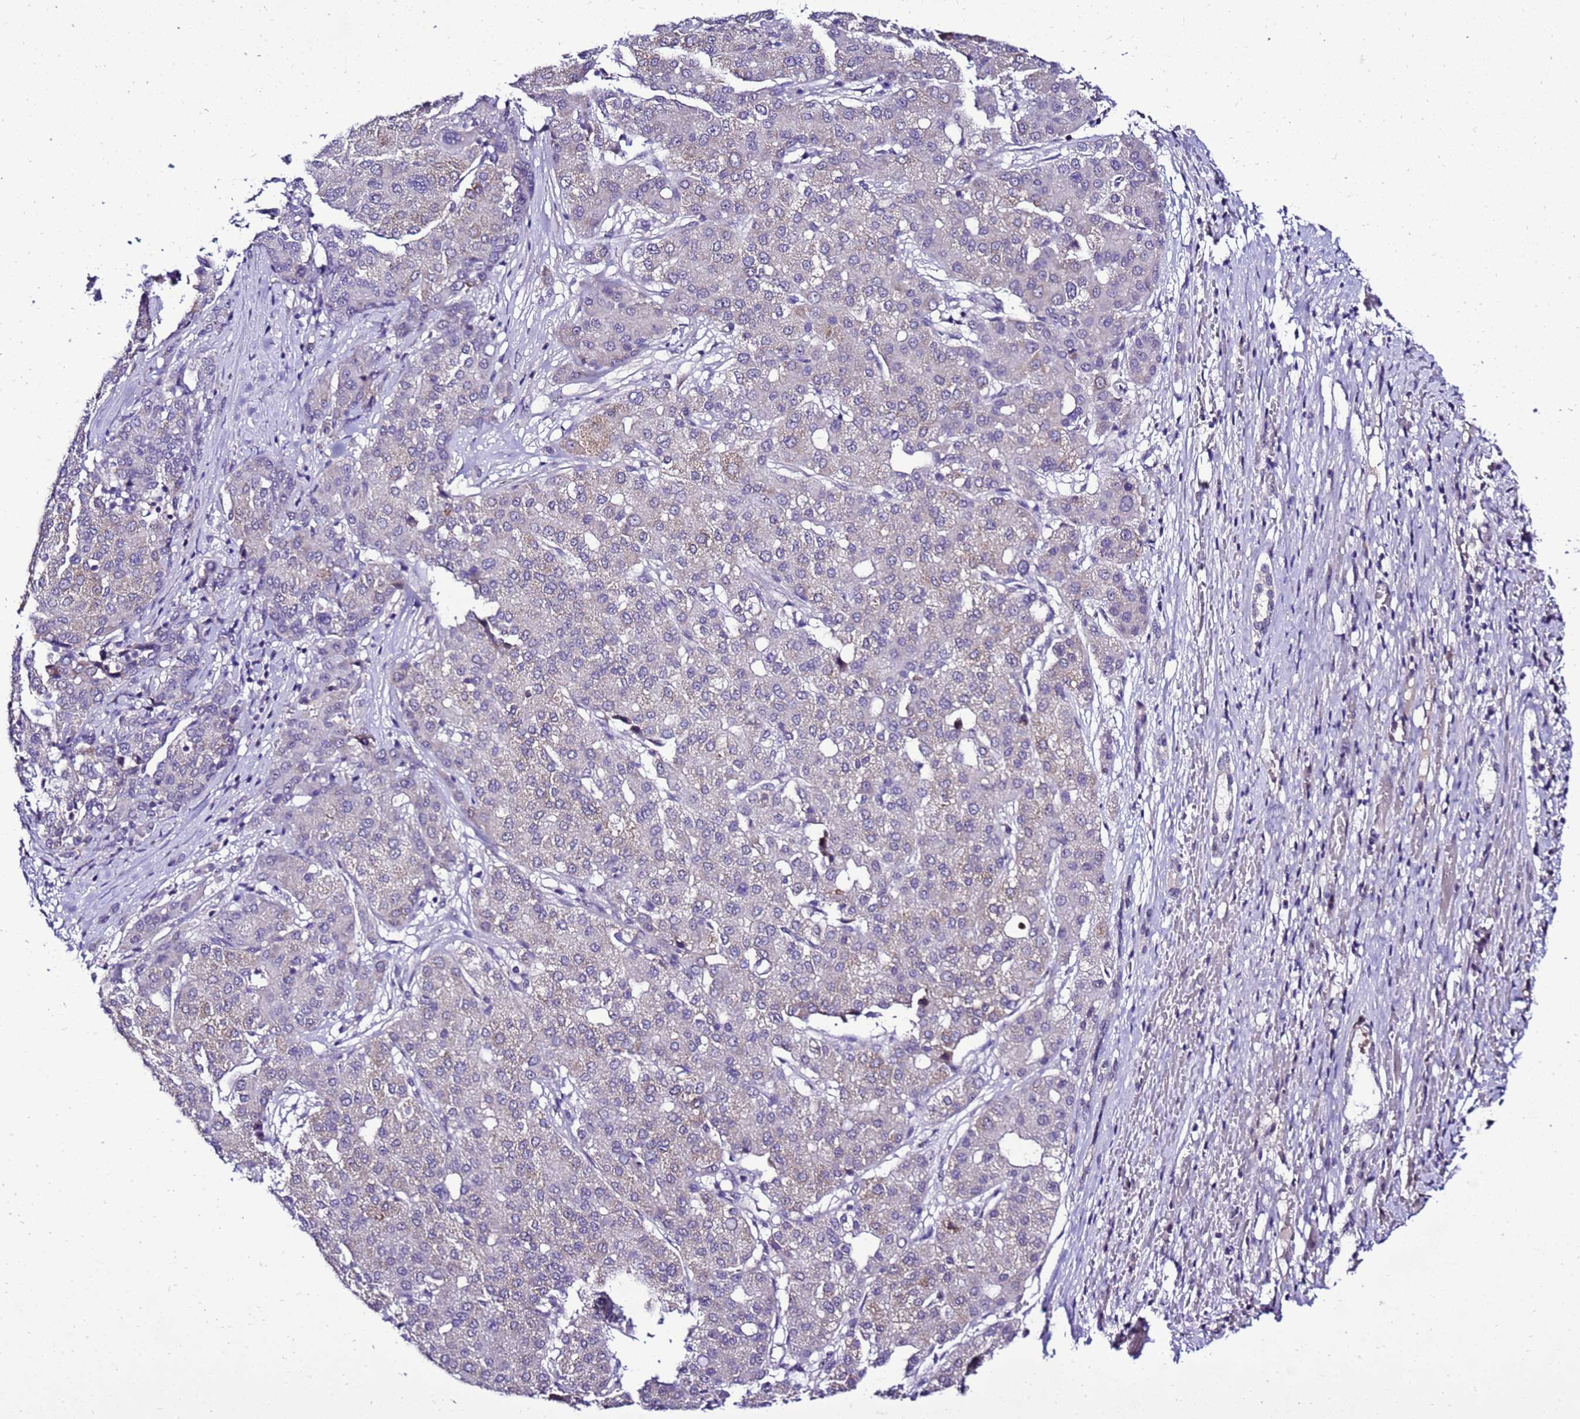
{"staining": {"intensity": "weak", "quantity": "<25%", "location": "cytoplasmic/membranous"}, "tissue": "liver cancer", "cell_type": "Tumor cells", "image_type": "cancer", "snomed": [{"axis": "morphology", "description": "Carcinoma, Hepatocellular, NOS"}, {"axis": "topography", "description": "Liver"}], "caption": "Human liver cancer stained for a protein using IHC reveals no expression in tumor cells.", "gene": "C19orf47", "patient": {"sex": "male", "age": 65}}